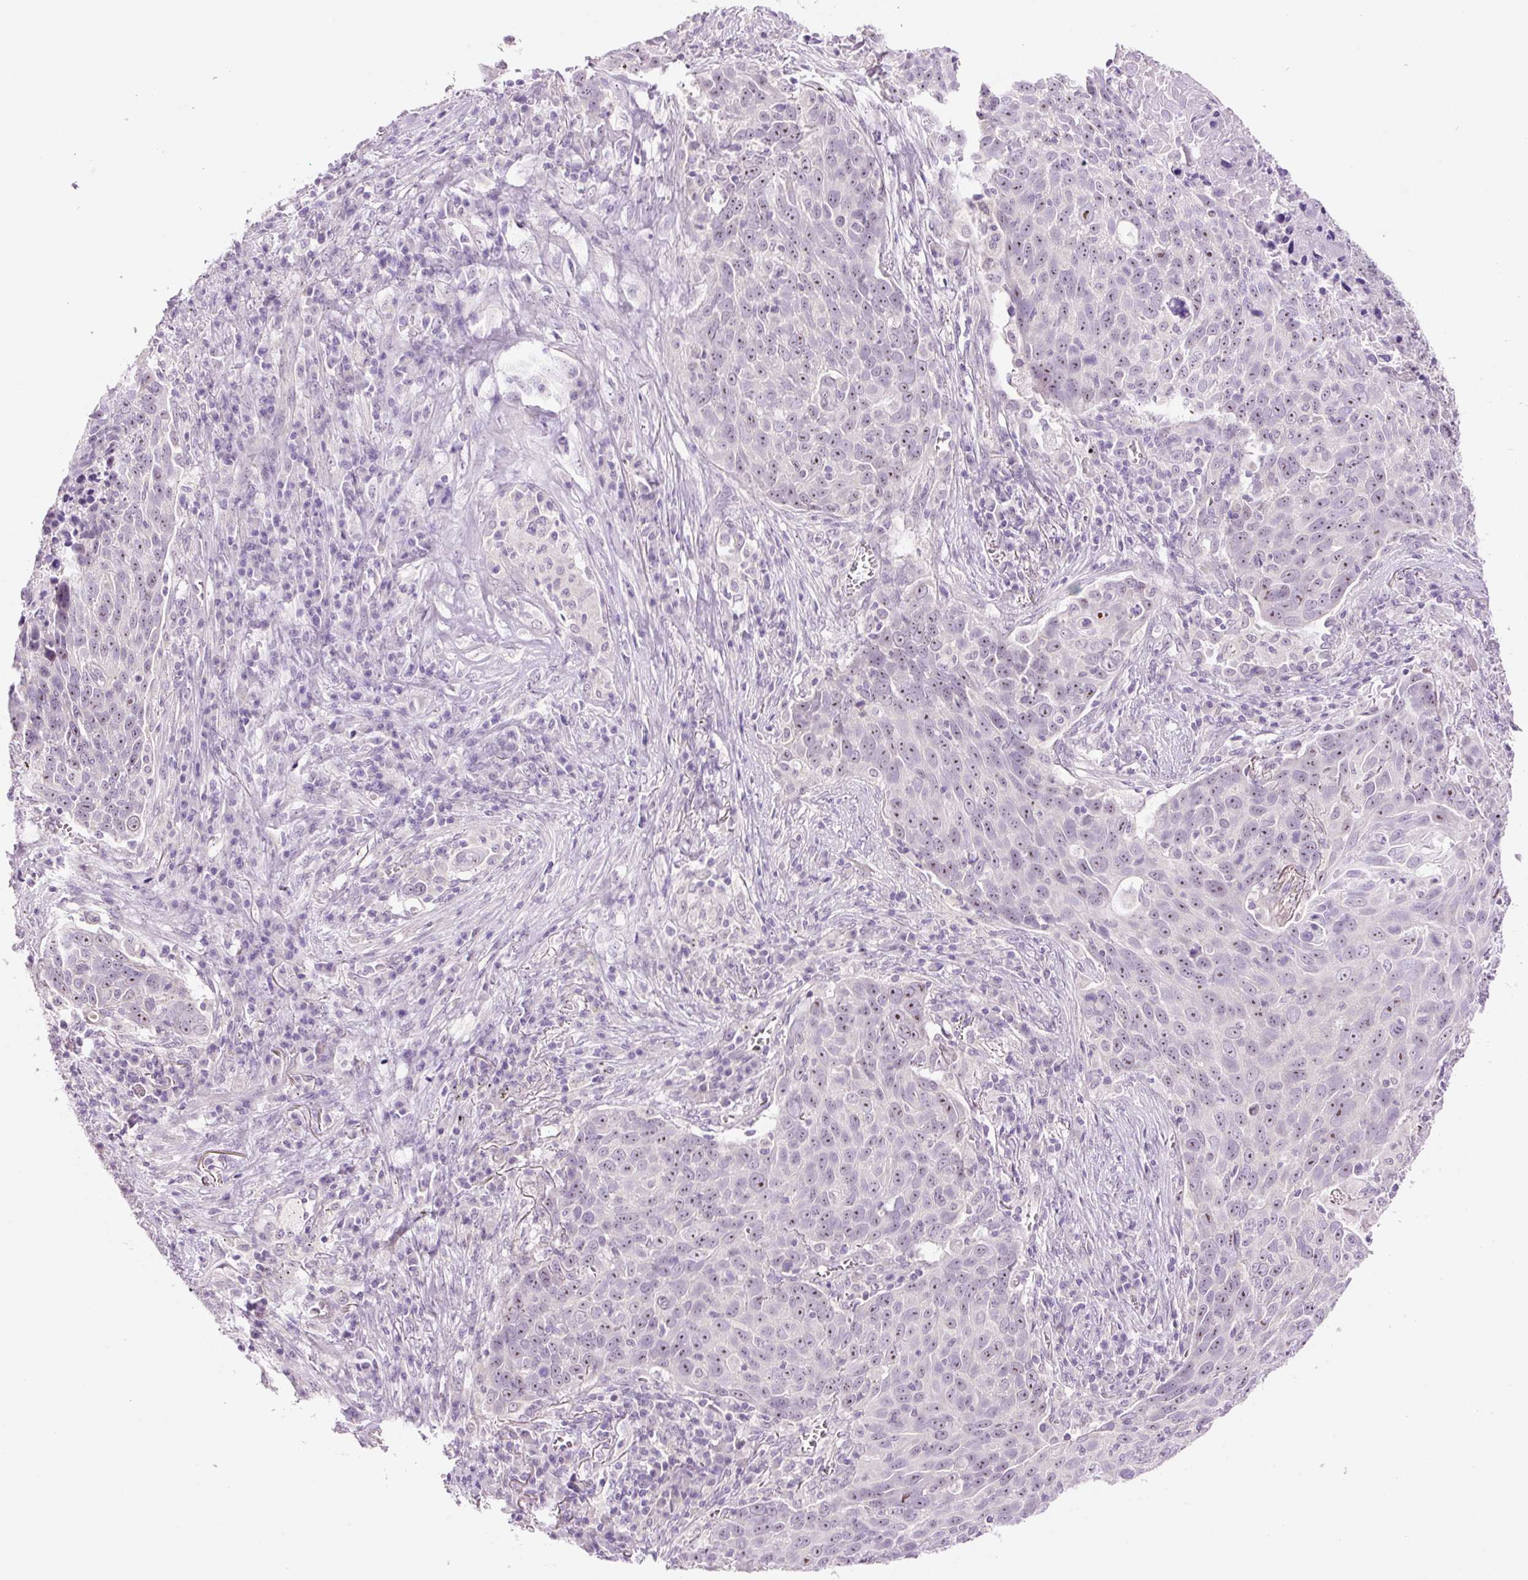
{"staining": {"intensity": "weak", "quantity": ">75%", "location": "nuclear"}, "tissue": "lung cancer", "cell_type": "Tumor cells", "image_type": "cancer", "snomed": [{"axis": "morphology", "description": "Squamous cell carcinoma, NOS"}, {"axis": "topography", "description": "Lung"}], "caption": "The immunohistochemical stain shows weak nuclear expression in tumor cells of lung cancer tissue. (DAB (3,3'-diaminobenzidine) IHC with brightfield microscopy, high magnification).", "gene": "GCG", "patient": {"sex": "male", "age": 78}}